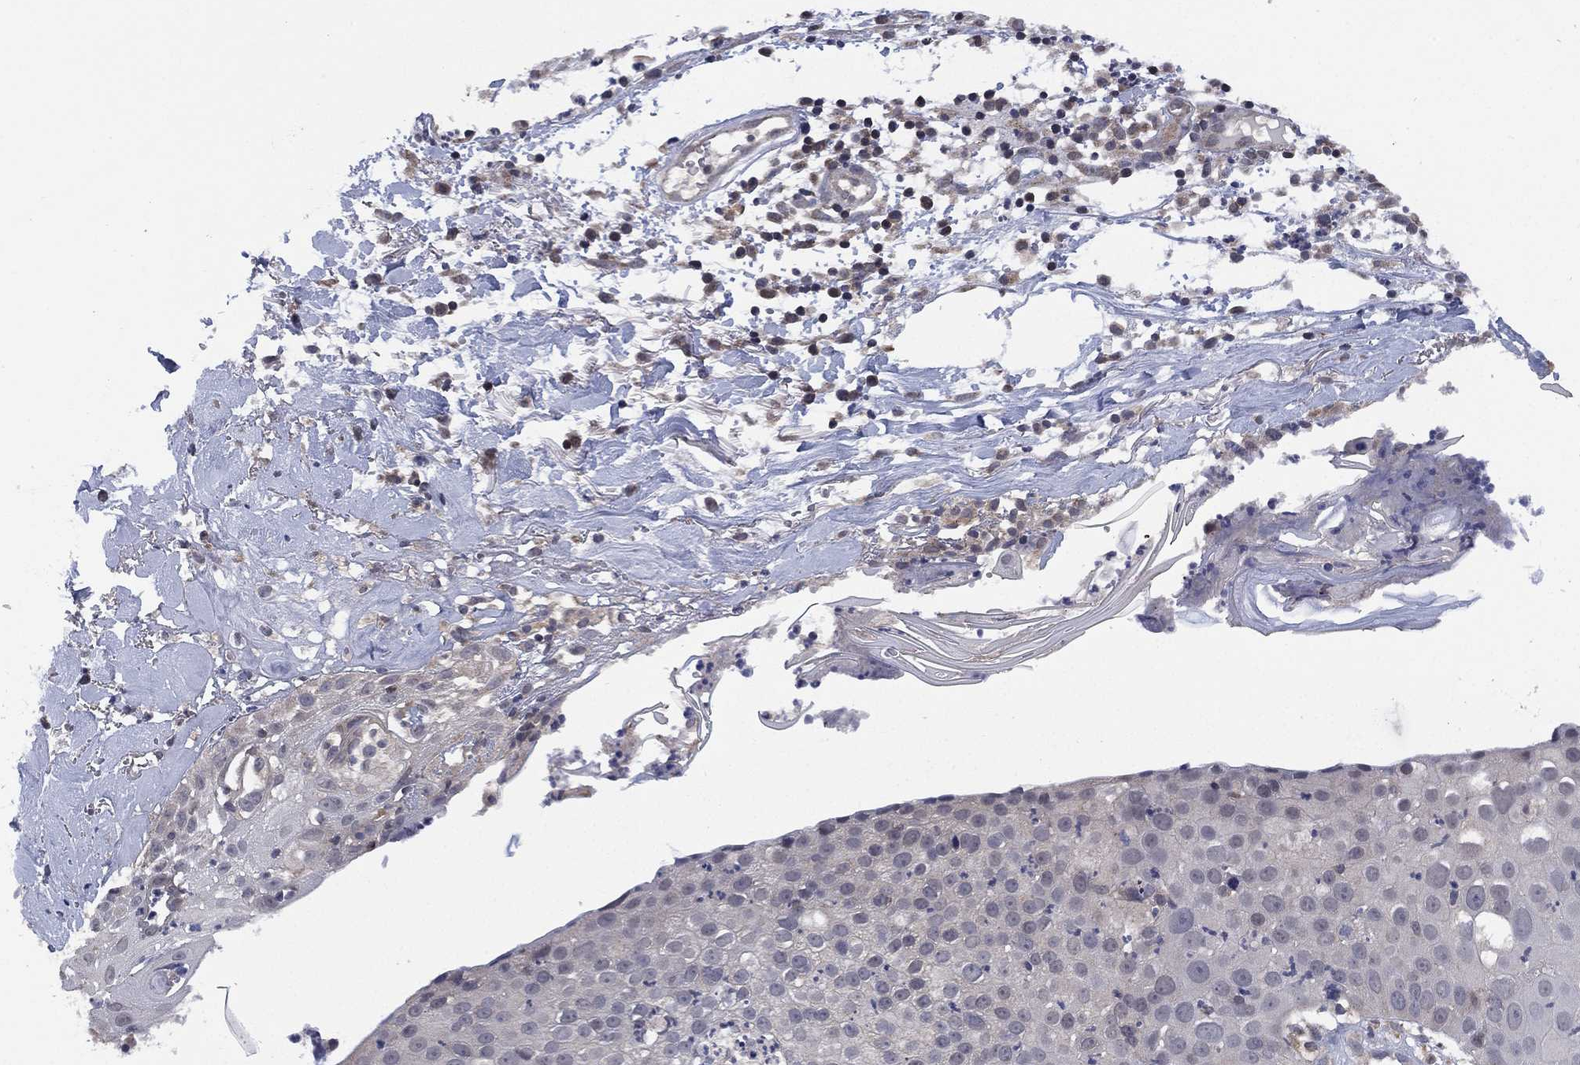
{"staining": {"intensity": "negative", "quantity": "none", "location": "none"}, "tissue": "skin cancer", "cell_type": "Tumor cells", "image_type": "cancer", "snomed": [{"axis": "morphology", "description": "Squamous cell carcinoma, NOS"}, {"axis": "topography", "description": "Skin"}], "caption": "The histopathology image exhibits no staining of tumor cells in squamous cell carcinoma (skin).", "gene": "SELENOO", "patient": {"sex": "male", "age": 71}}